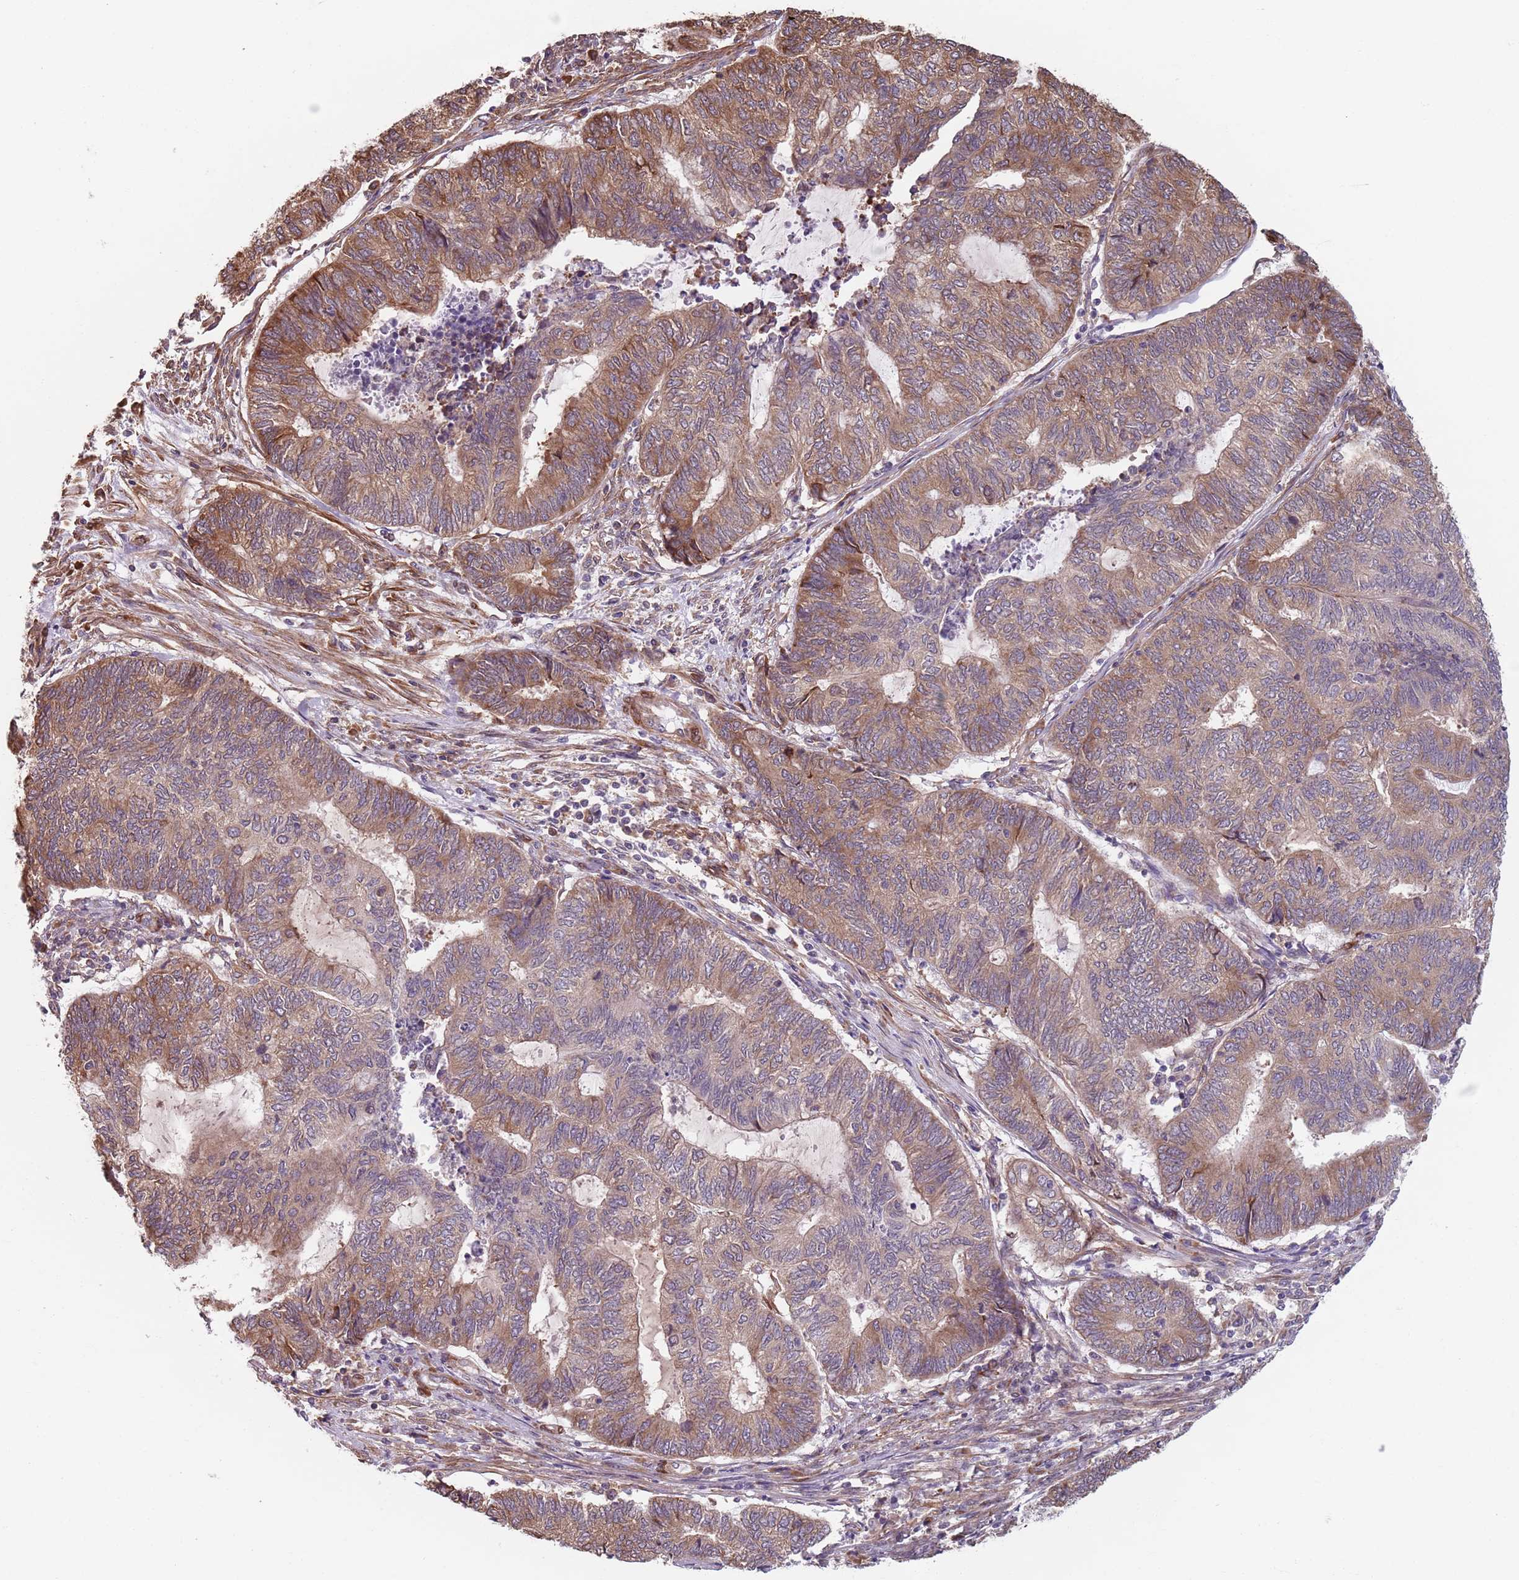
{"staining": {"intensity": "moderate", "quantity": ">75%", "location": "cytoplasmic/membranous"}, "tissue": "endometrial cancer", "cell_type": "Tumor cells", "image_type": "cancer", "snomed": [{"axis": "morphology", "description": "Adenocarcinoma, NOS"}, {"axis": "topography", "description": "Uterus"}, {"axis": "topography", "description": "Endometrium"}], "caption": "Endometrial adenocarcinoma was stained to show a protein in brown. There is medium levels of moderate cytoplasmic/membranous staining in approximately >75% of tumor cells.", "gene": "NOTCH3", "patient": {"sex": "female", "age": 70}}